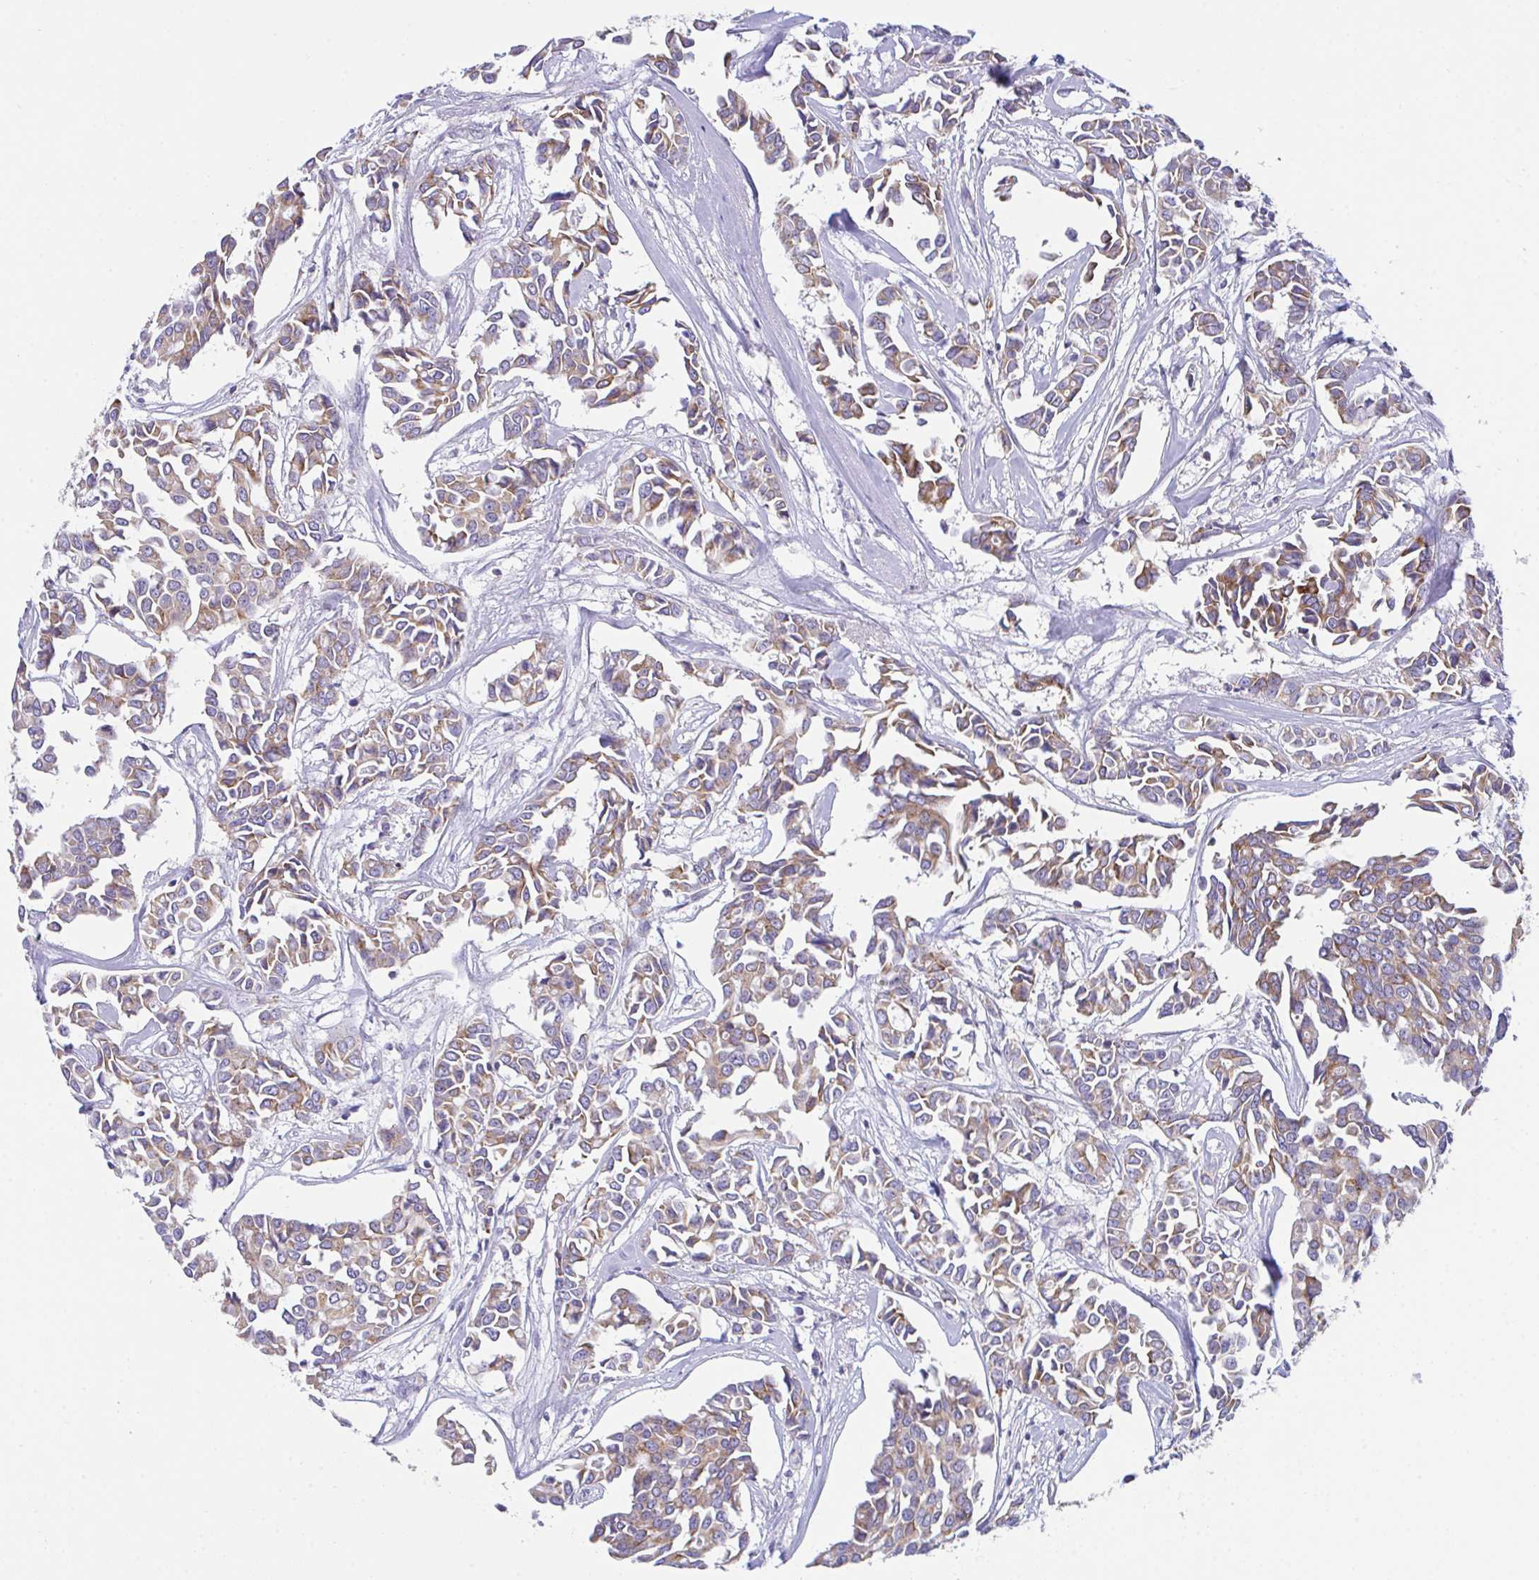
{"staining": {"intensity": "moderate", "quantity": ">75%", "location": "cytoplasmic/membranous"}, "tissue": "breast cancer", "cell_type": "Tumor cells", "image_type": "cancer", "snomed": [{"axis": "morphology", "description": "Duct carcinoma"}, {"axis": "topography", "description": "Breast"}], "caption": "Human breast cancer (intraductal carcinoma) stained with a brown dye shows moderate cytoplasmic/membranous positive expression in approximately >75% of tumor cells.", "gene": "MIA3", "patient": {"sex": "female", "age": 54}}